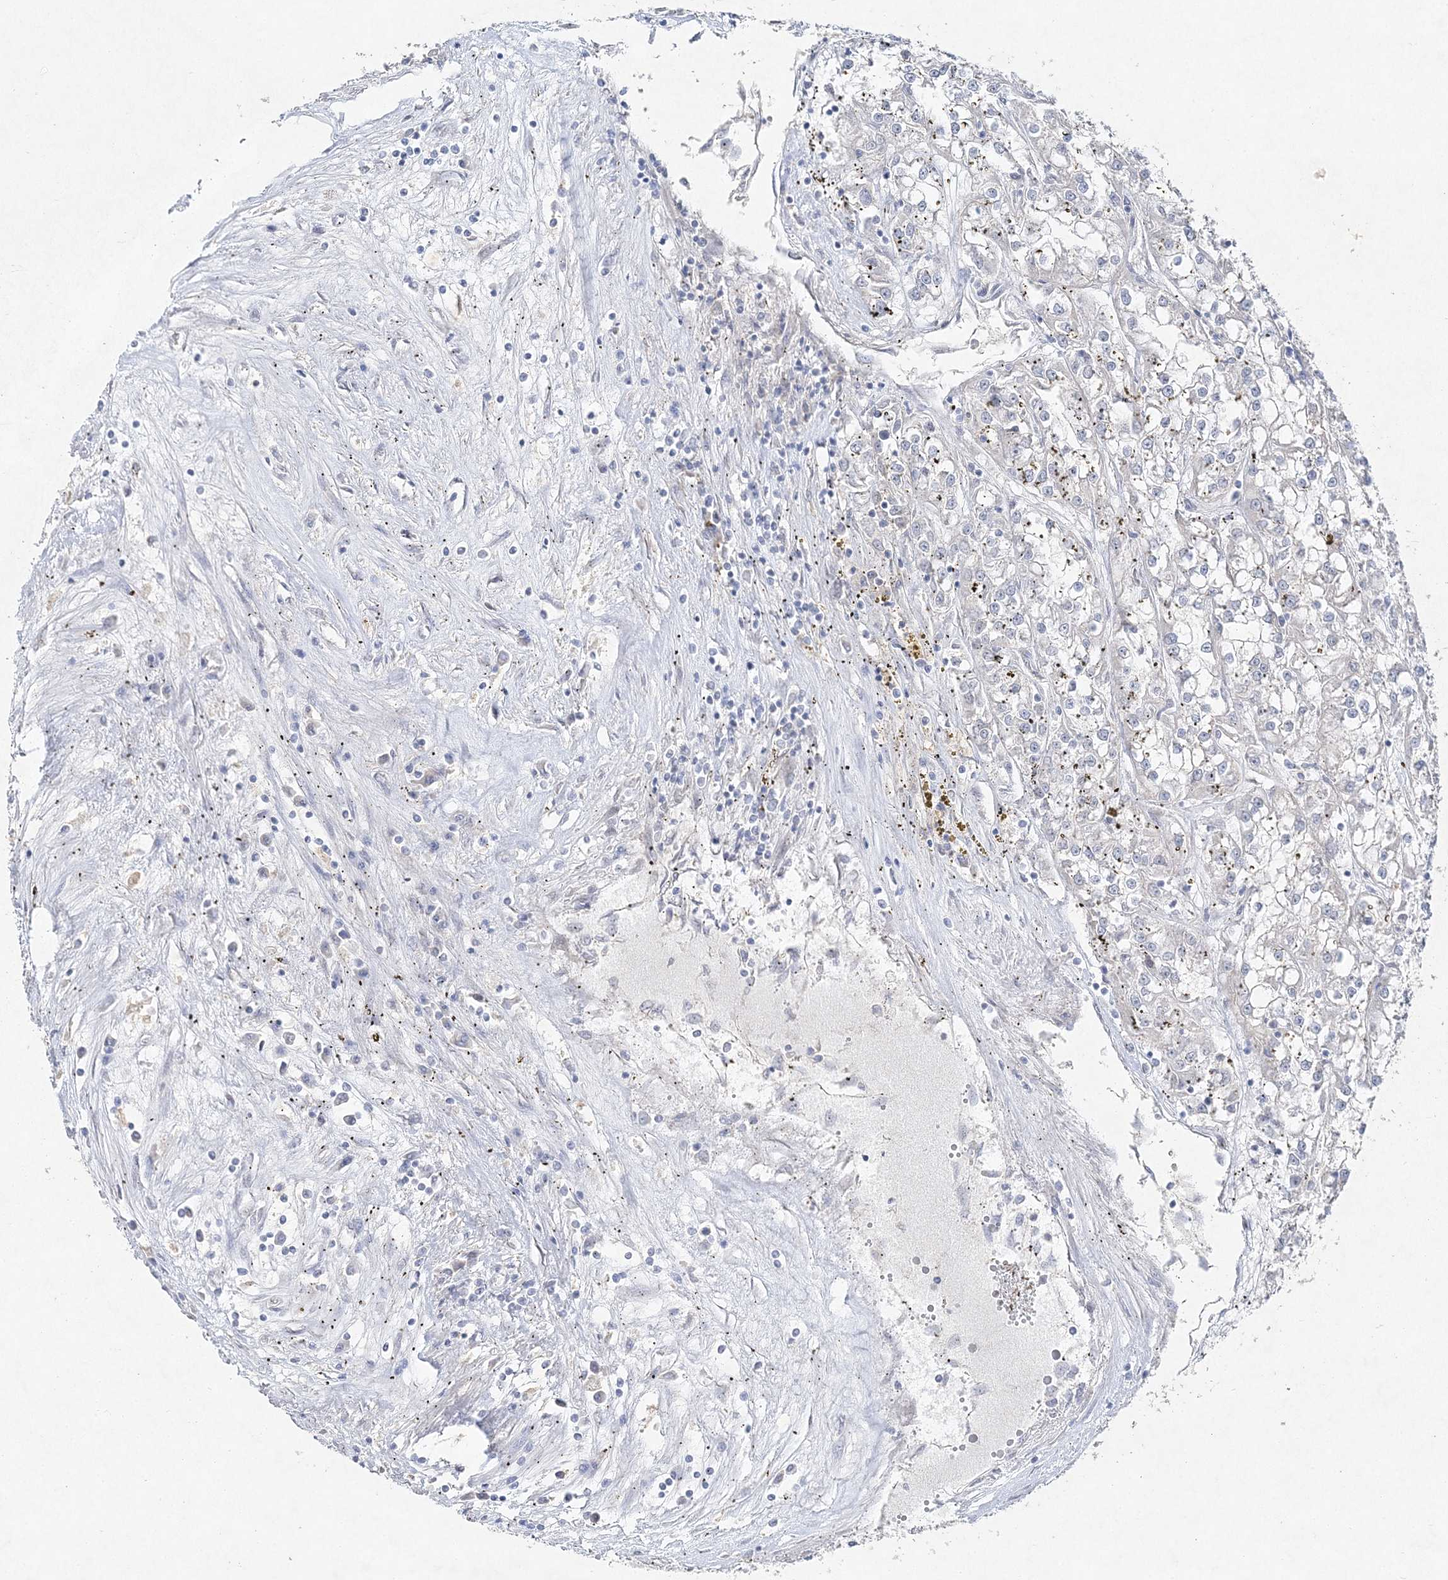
{"staining": {"intensity": "negative", "quantity": "none", "location": "none"}, "tissue": "renal cancer", "cell_type": "Tumor cells", "image_type": "cancer", "snomed": [{"axis": "morphology", "description": "Adenocarcinoma, NOS"}, {"axis": "topography", "description": "Kidney"}], "caption": "Adenocarcinoma (renal) stained for a protein using IHC shows no expression tumor cells.", "gene": "MAT2B", "patient": {"sex": "female", "age": 52}}